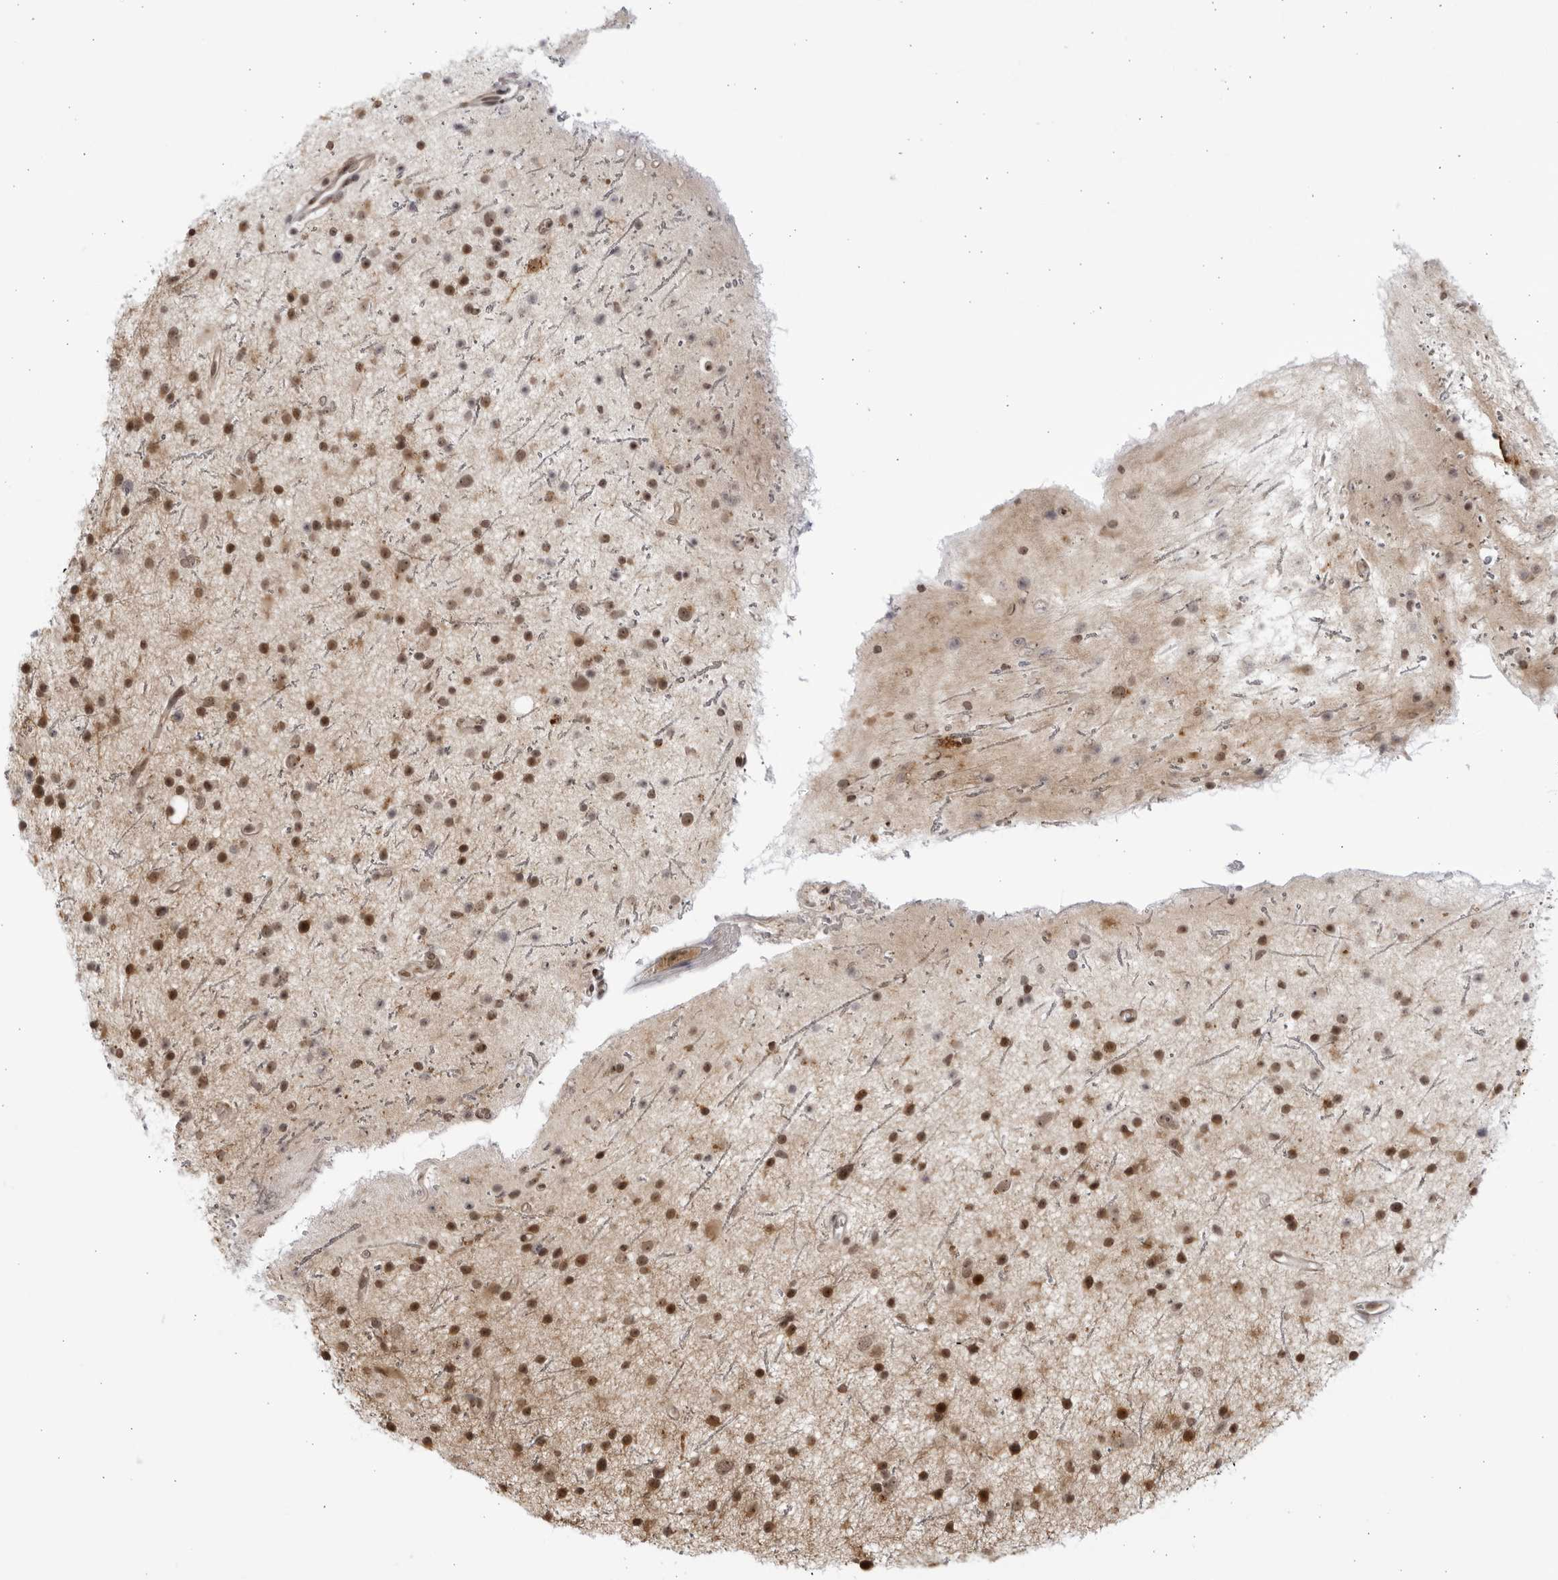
{"staining": {"intensity": "moderate", "quantity": ">75%", "location": "cytoplasmic/membranous,nuclear"}, "tissue": "glioma", "cell_type": "Tumor cells", "image_type": "cancer", "snomed": [{"axis": "morphology", "description": "Glioma, malignant, Low grade"}, {"axis": "topography", "description": "Cerebral cortex"}], "caption": "Protein analysis of malignant low-grade glioma tissue exhibits moderate cytoplasmic/membranous and nuclear staining in about >75% of tumor cells.", "gene": "RASGEF1C", "patient": {"sex": "female", "age": 39}}